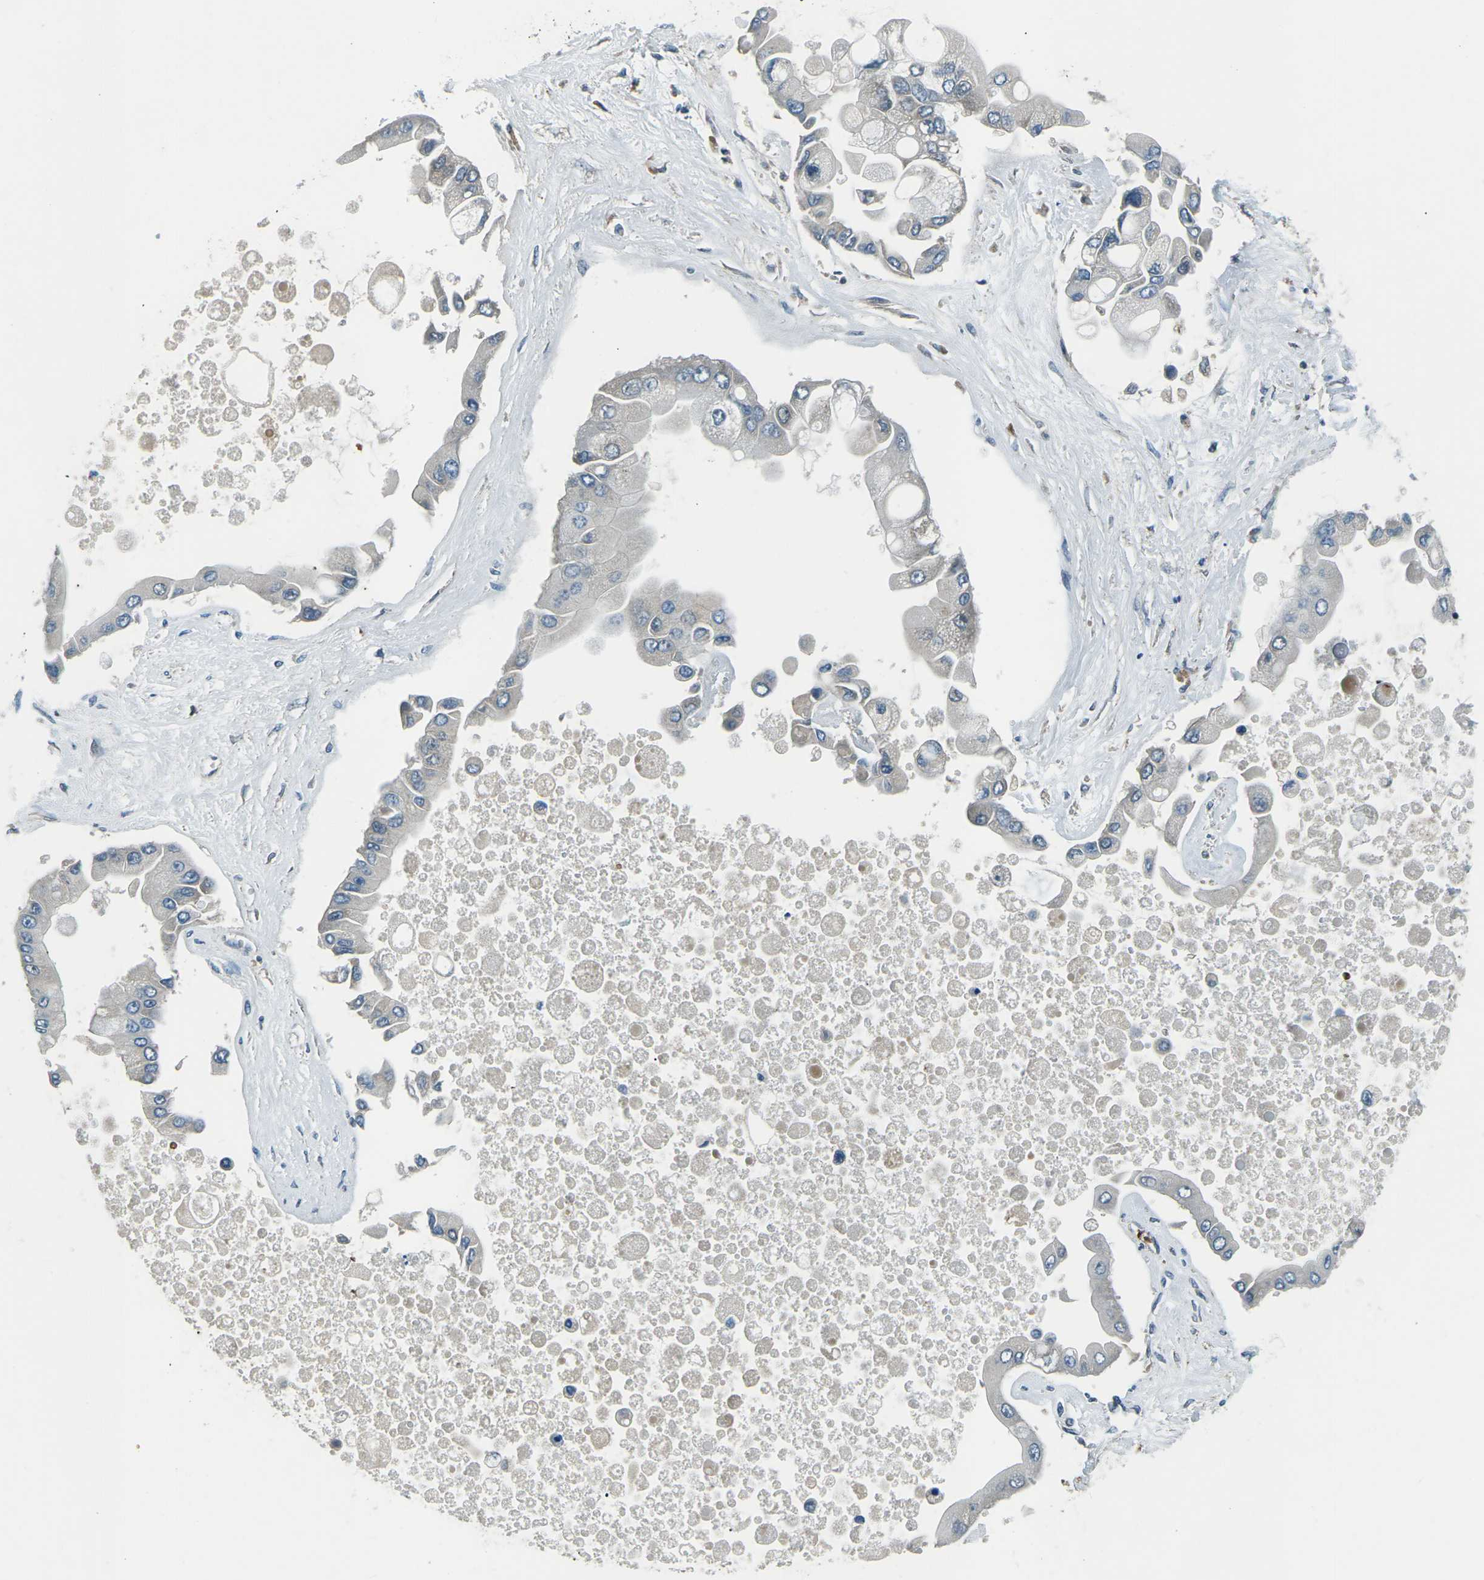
{"staining": {"intensity": "negative", "quantity": "none", "location": "none"}, "tissue": "liver cancer", "cell_type": "Tumor cells", "image_type": "cancer", "snomed": [{"axis": "morphology", "description": "Cholangiocarcinoma"}, {"axis": "topography", "description": "Liver"}], "caption": "There is no significant positivity in tumor cells of liver cancer.", "gene": "AFAP1", "patient": {"sex": "male", "age": 50}}